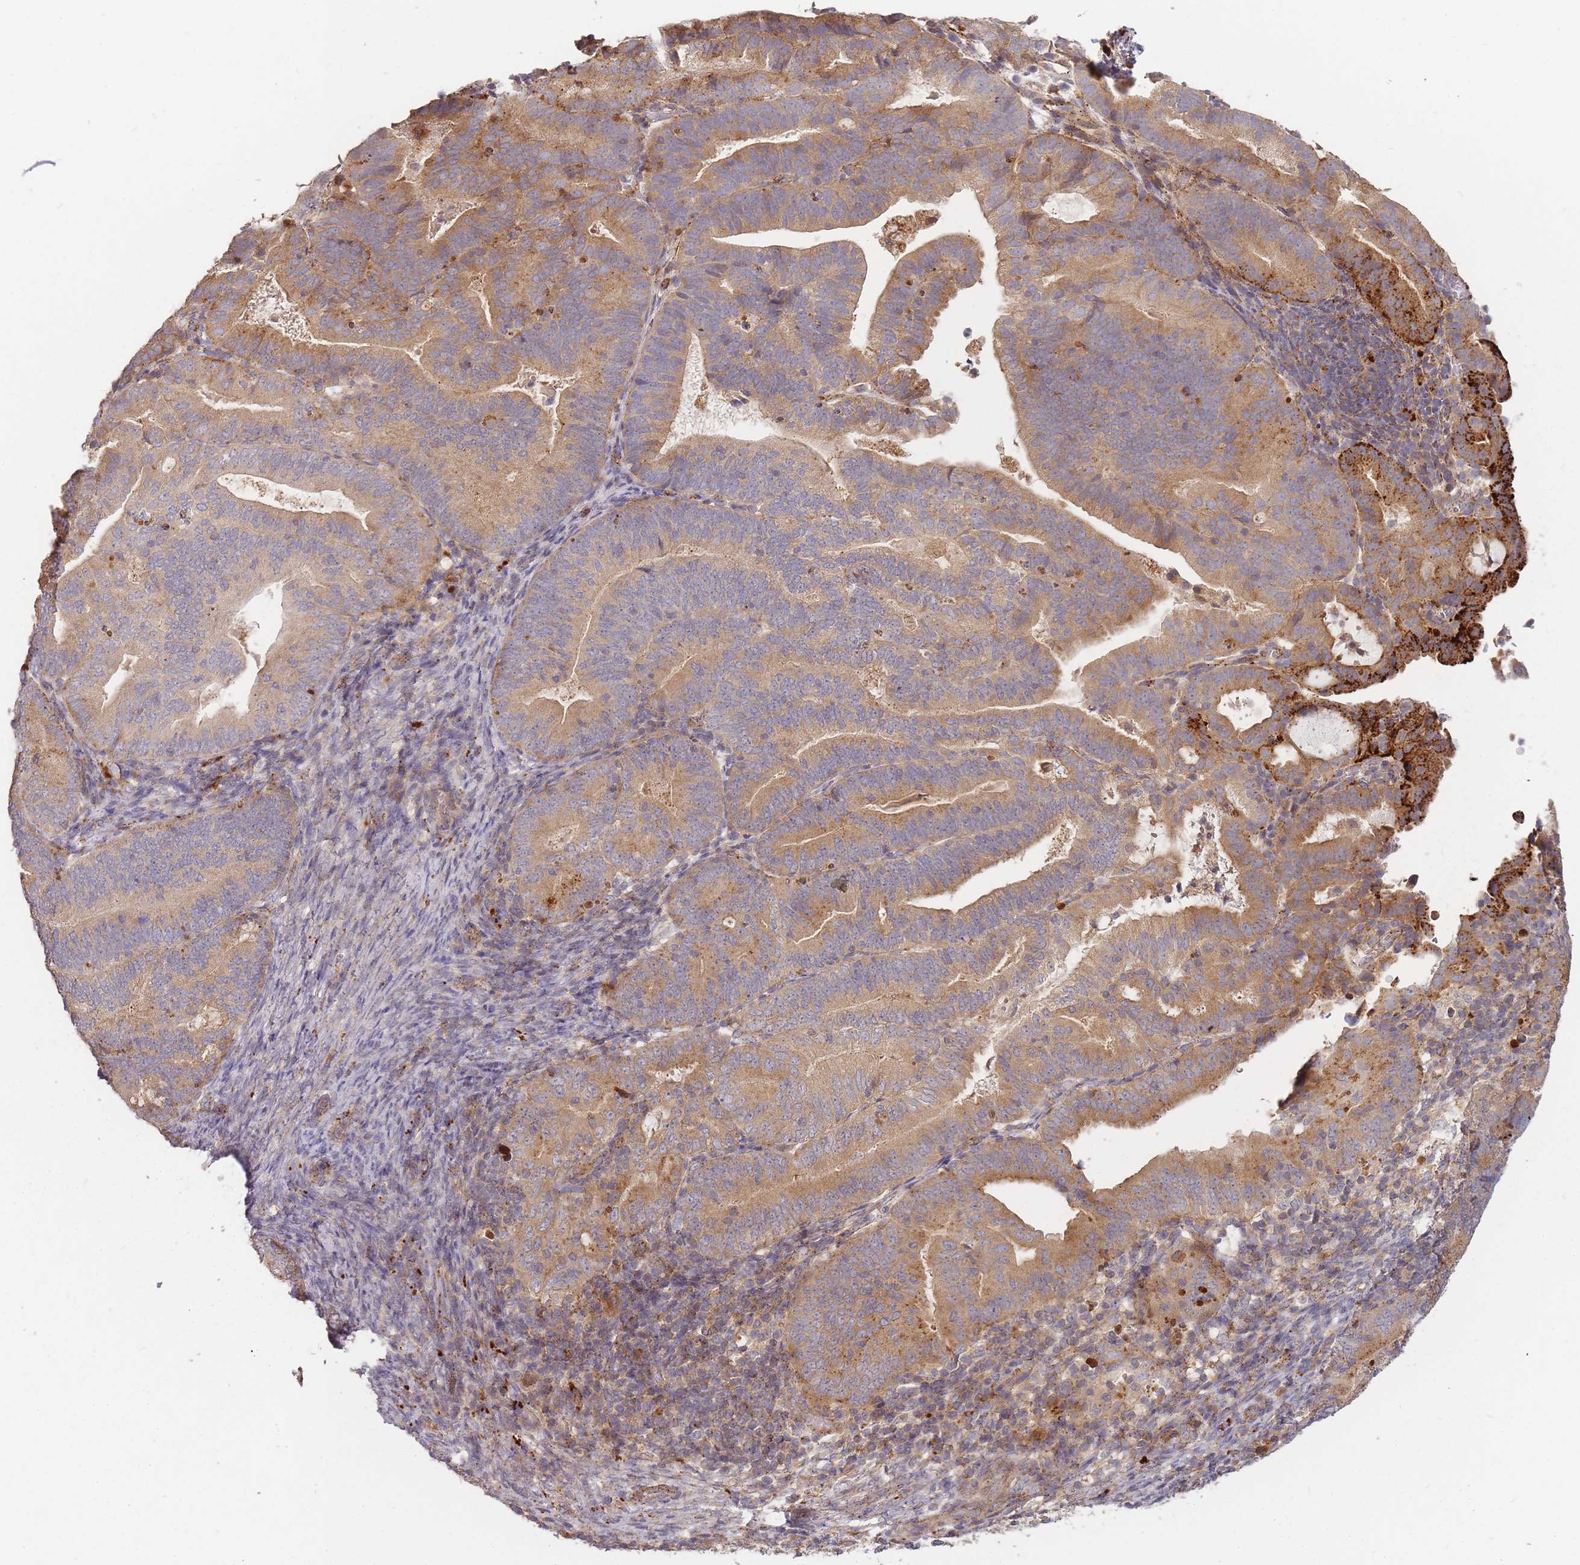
{"staining": {"intensity": "moderate", "quantity": ">75%", "location": "cytoplasmic/membranous"}, "tissue": "endometrial cancer", "cell_type": "Tumor cells", "image_type": "cancer", "snomed": [{"axis": "morphology", "description": "Adenocarcinoma, NOS"}, {"axis": "topography", "description": "Endometrium"}], "caption": "Endometrial cancer (adenocarcinoma) stained for a protein demonstrates moderate cytoplasmic/membranous positivity in tumor cells.", "gene": "ATG5", "patient": {"sex": "female", "age": 70}}